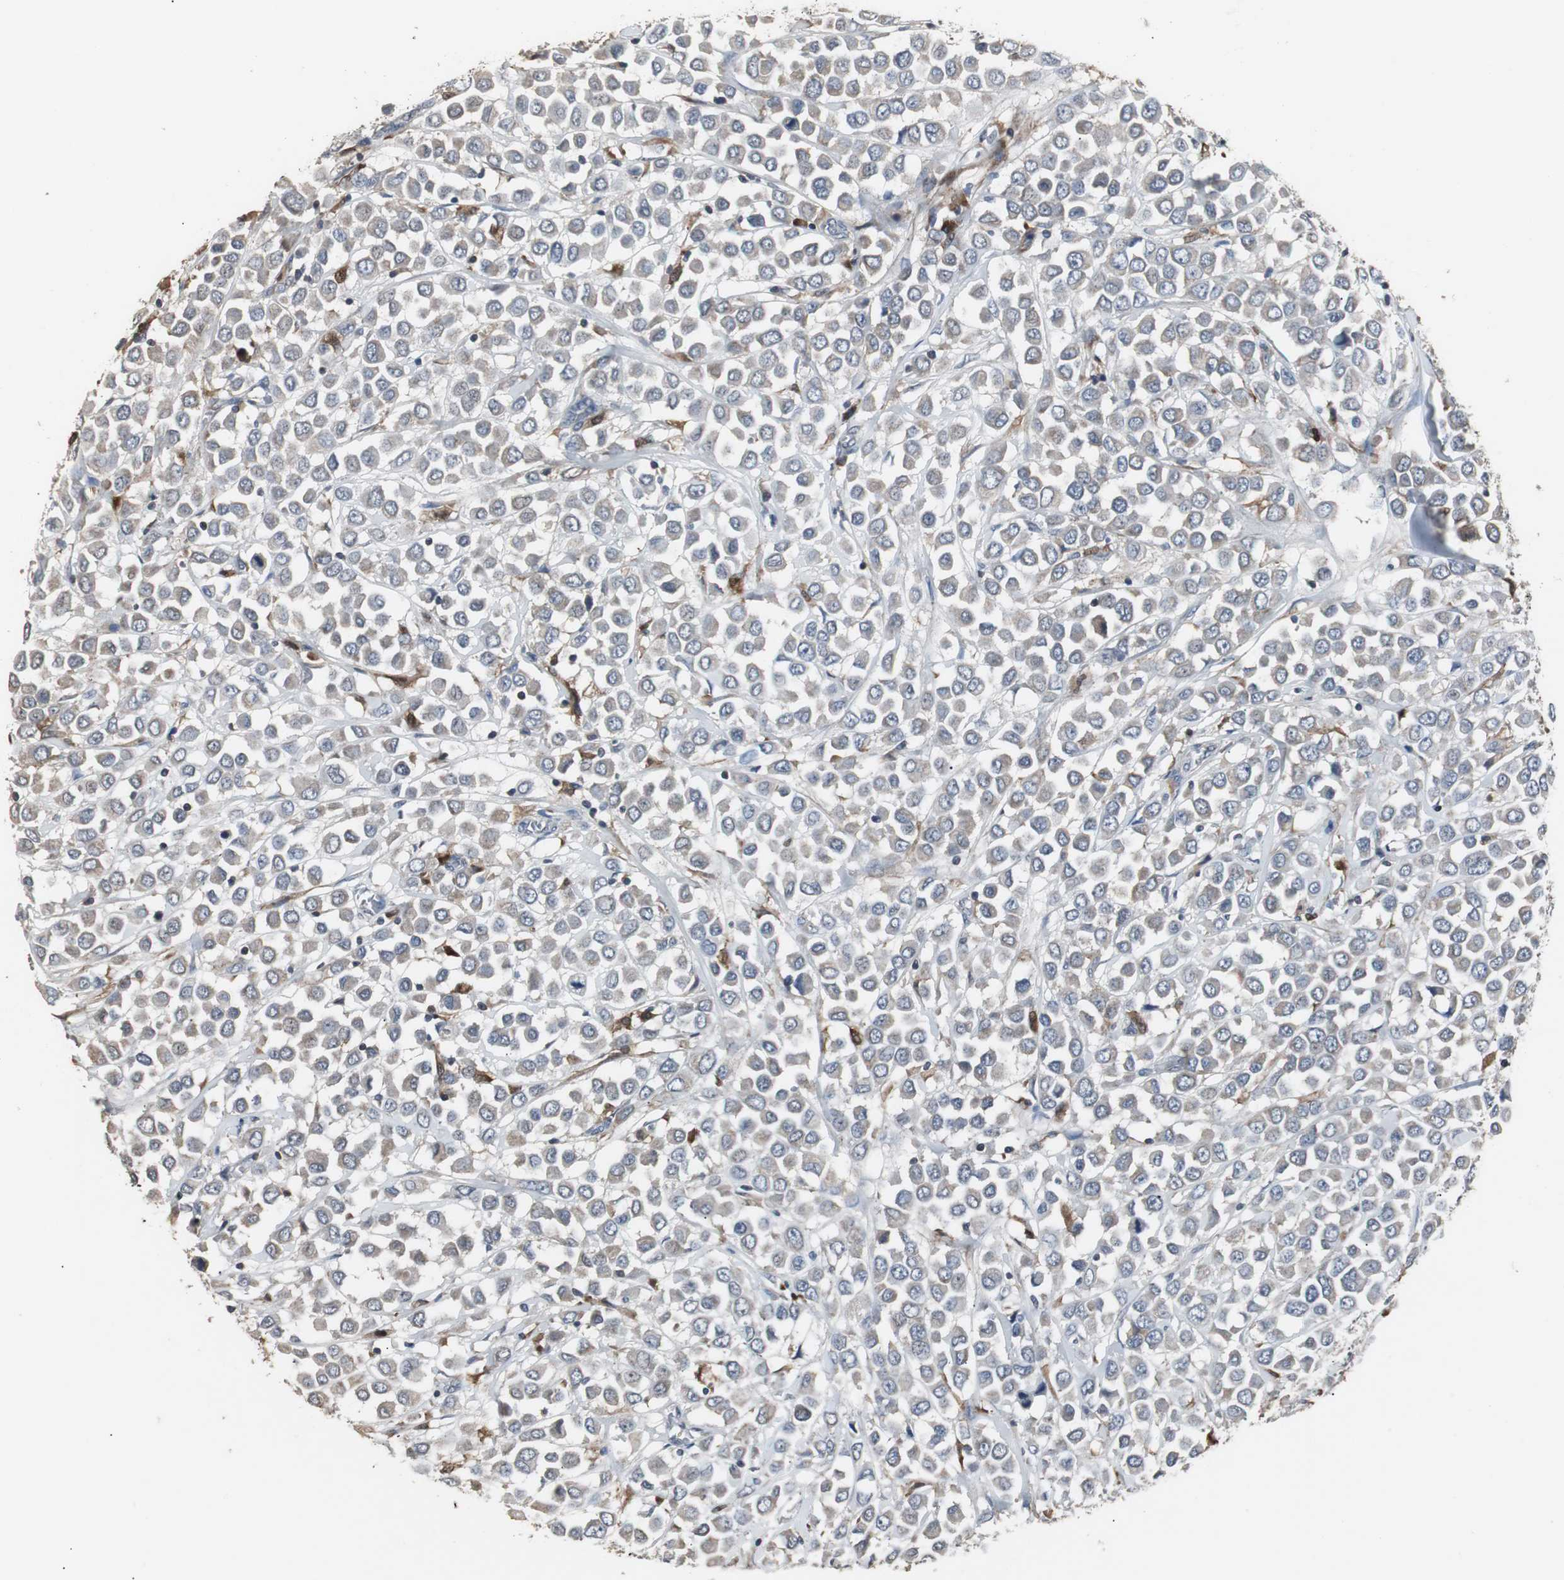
{"staining": {"intensity": "weak", "quantity": "<25%", "location": "cytoplasmic/membranous"}, "tissue": "breast cancer", "cell_type": "Tumor cells", "image_type": "cancer", "snomed": [{"axis": "morphology", "description": "Duct carcinoma"}, {"axis": "topography", "description": "Breast"}], "caption": "Breast cancer (invasive ductal carcinoma) stained for a protein using immunohistochemistry displays no positivity tumor cells.", "gene": "NCF2", "patient": {"sex": "female", "age": 61}}